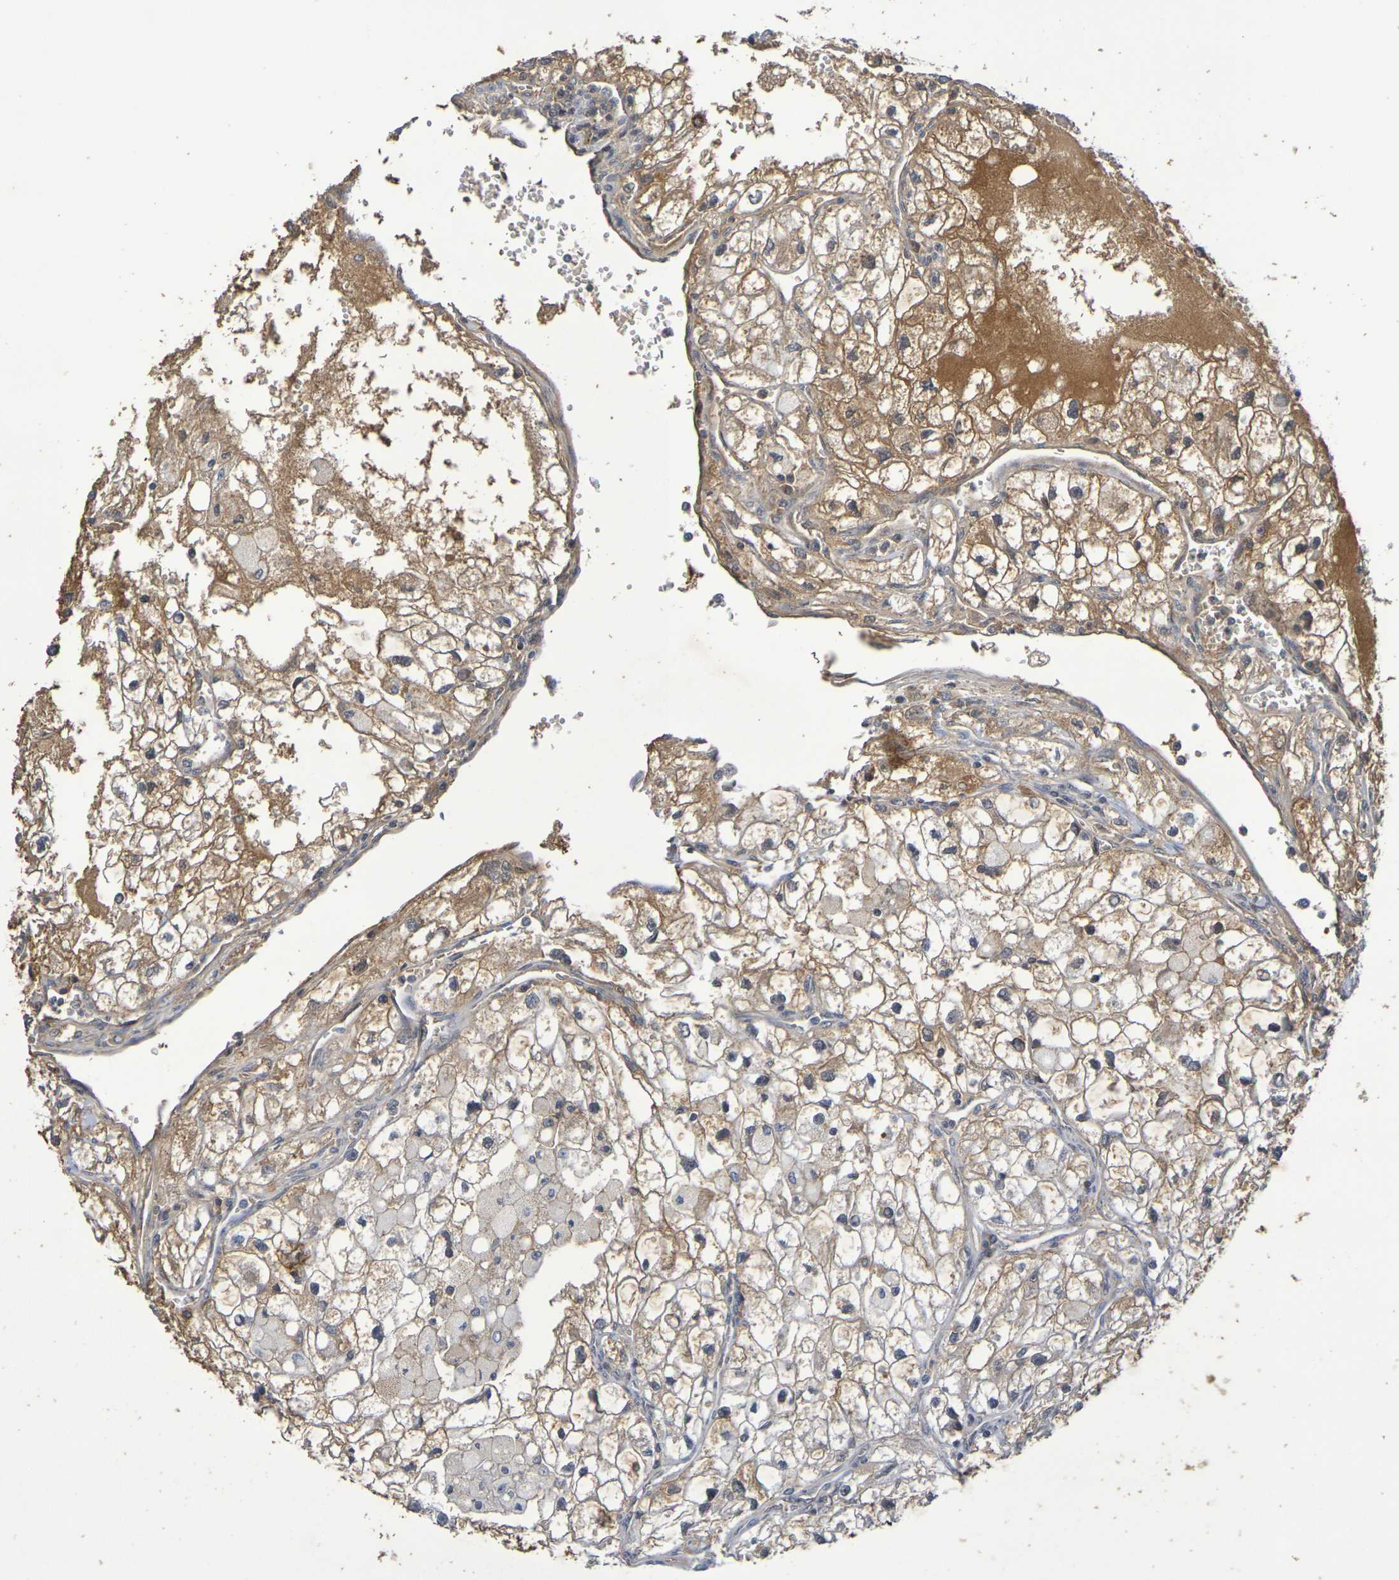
{"staining": {"intensity": "moderate", "quantity": "25%-75%", "location": "cytoplasmic/membranous"}, "tissue": "renal cancer", "cell_type": "Tumor cells", "image_type": "cancer", "snomed": [{"axis": "morphology", "description": "Adenocarcinoma, NOS"}, {"axis": "topography", "description": "Kidney"}], "caption": "This is a micrograph of immunohistochemistry (IHC) staining of adenocarcinoma (renal), which shows moderate positivity in the cytoplasmic/membranous of tumor cells.", "gene": "TERF2", "patient": {"sex": "female", "age": 70}}